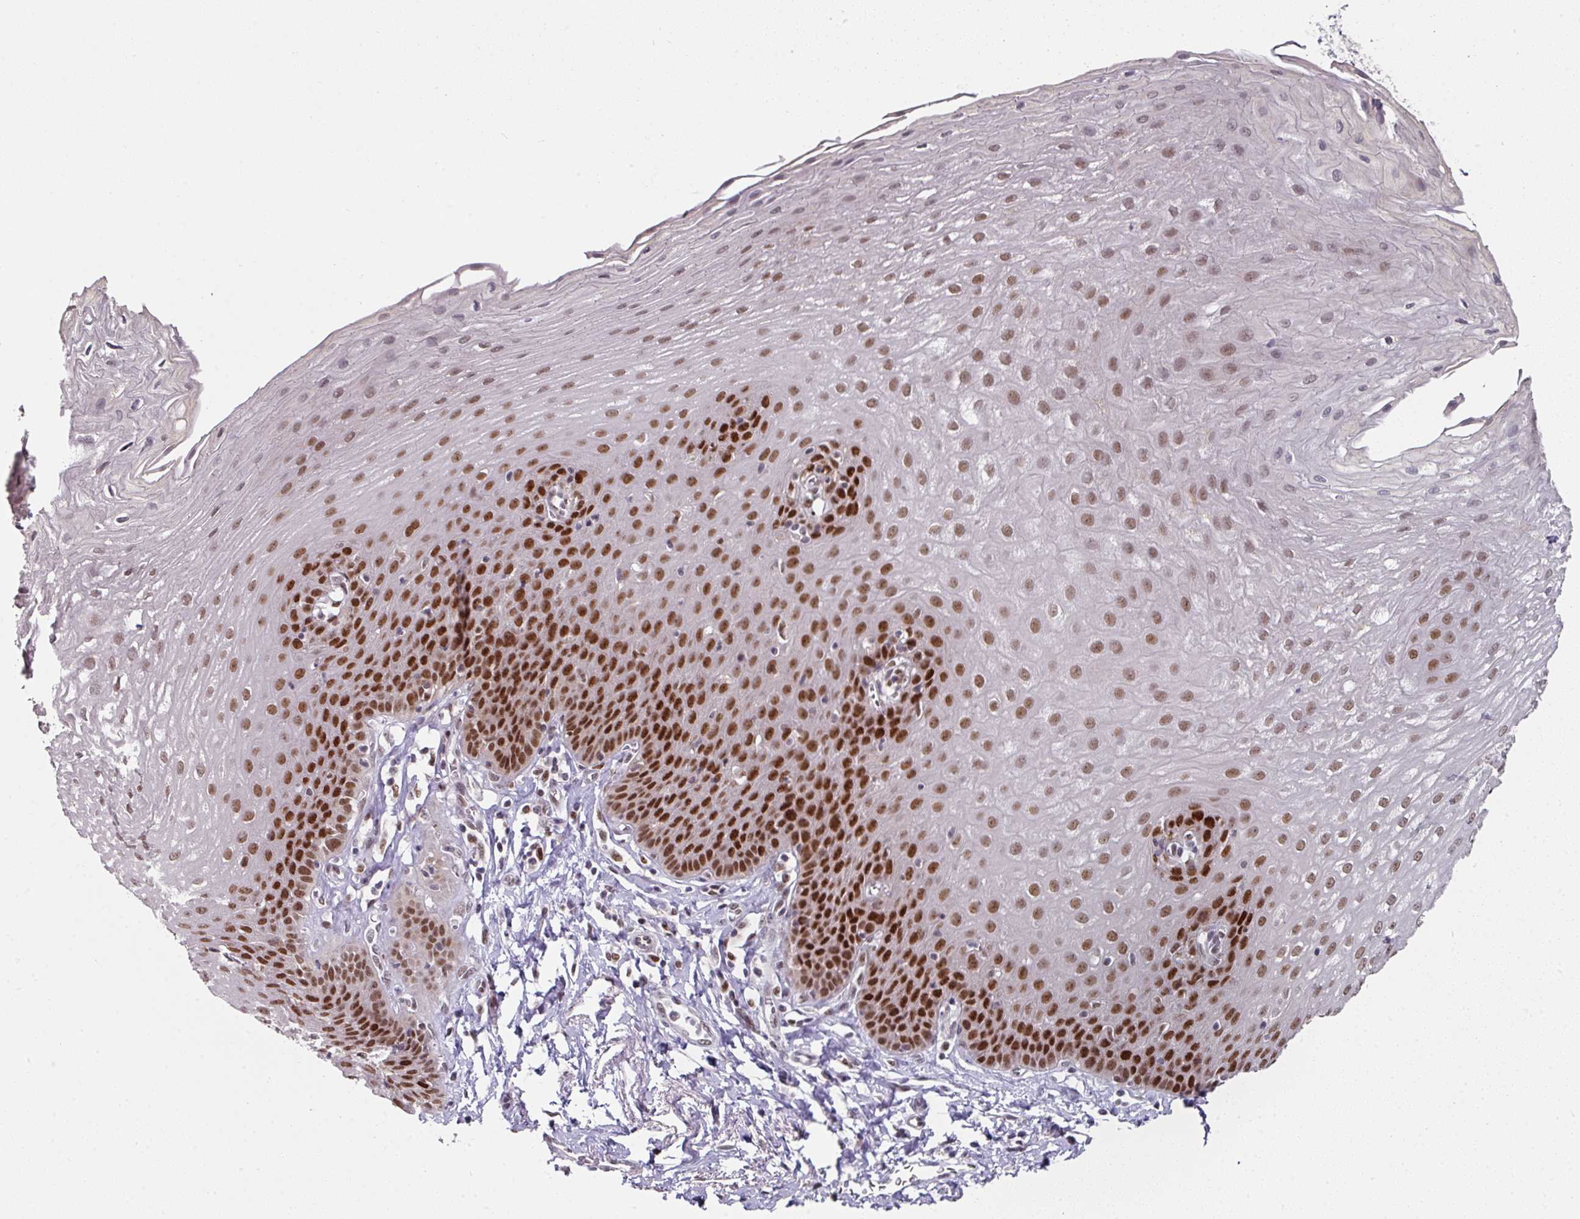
{"staining": {"intensity": "strong", "quantity": ">75%", "location": "nuclear"}, "tissue": "esophagus", "cell_type": "Squamous epithelial cells", "image_type": "normal", "snomed": [{"axis": "morphology", "description": "Normal tissue, NOS"}, {"axis": "topography", "description": "Esophagus"}], "caption": "Protein staining of normal esophagus exhibits strong nuclear staining in about >75% of squamous epithelial cells. Using DAB (3,3'-diaminobenzidine) (brown) and hematoxylin (blue) stains, captured at high magnification using brightfield microscopy.", "gene": "ENSG00000283782", "patient": {"sex": "female", "age": 81}}